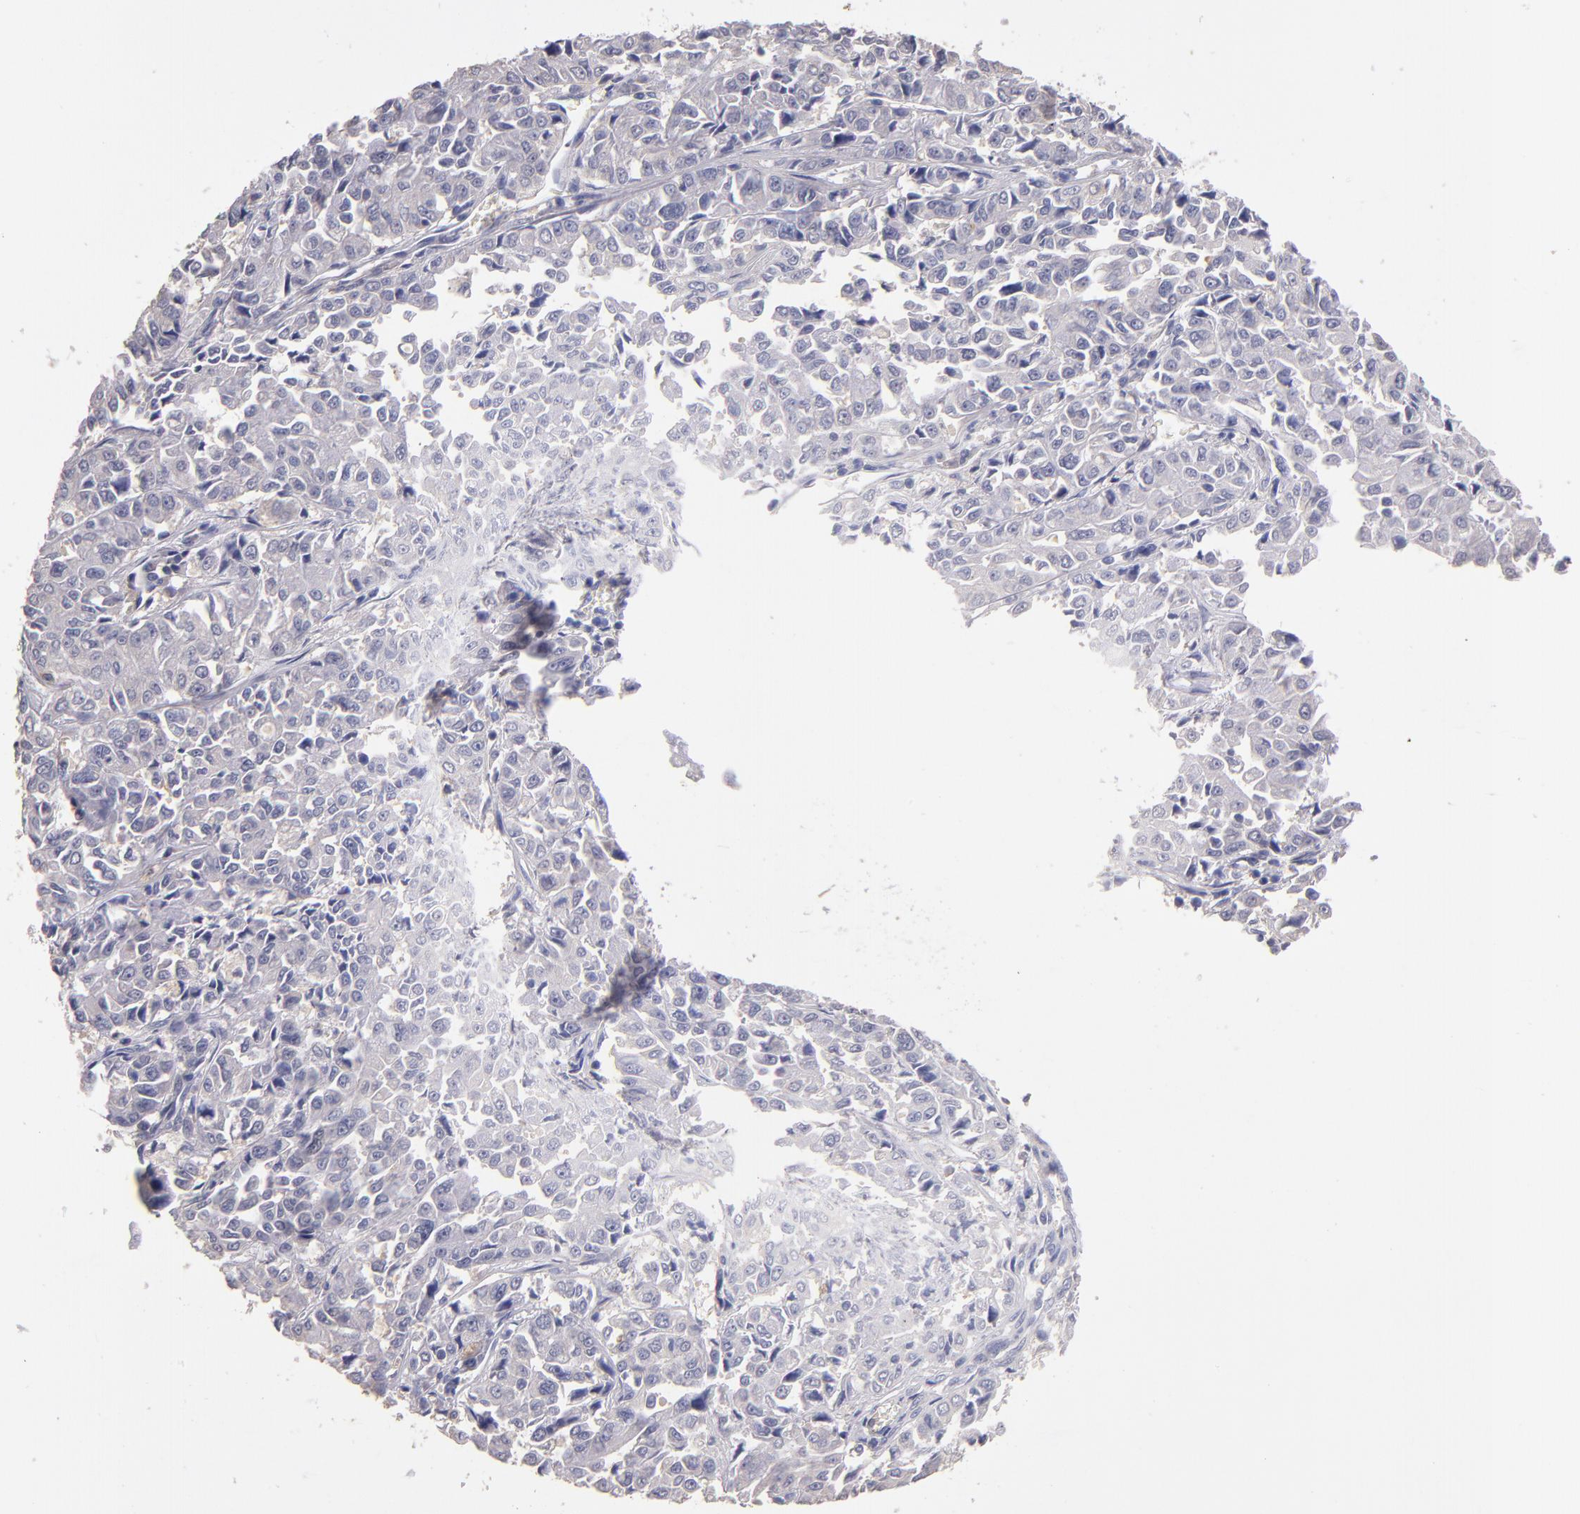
{"staining": {"intensity": "negative", "quantity": "none", "location": "none"}, "tissue": "pancreatic cancer", "cell_type": "Tumor cells", "image_type": "cancer", "snomed": [{"axis": "morphology", "description": "Adenocarcinoma, NOS"}, {"axis": "topography", "description": "Pancreas"}], "caption": "This is an immunohistochemistry (IHC) image of human adenocarcinoma (pancreatic). There is no positivity in tumor cells.", "gene": "MAGEE1", "patient": {"sex": "female", "age": 52}}